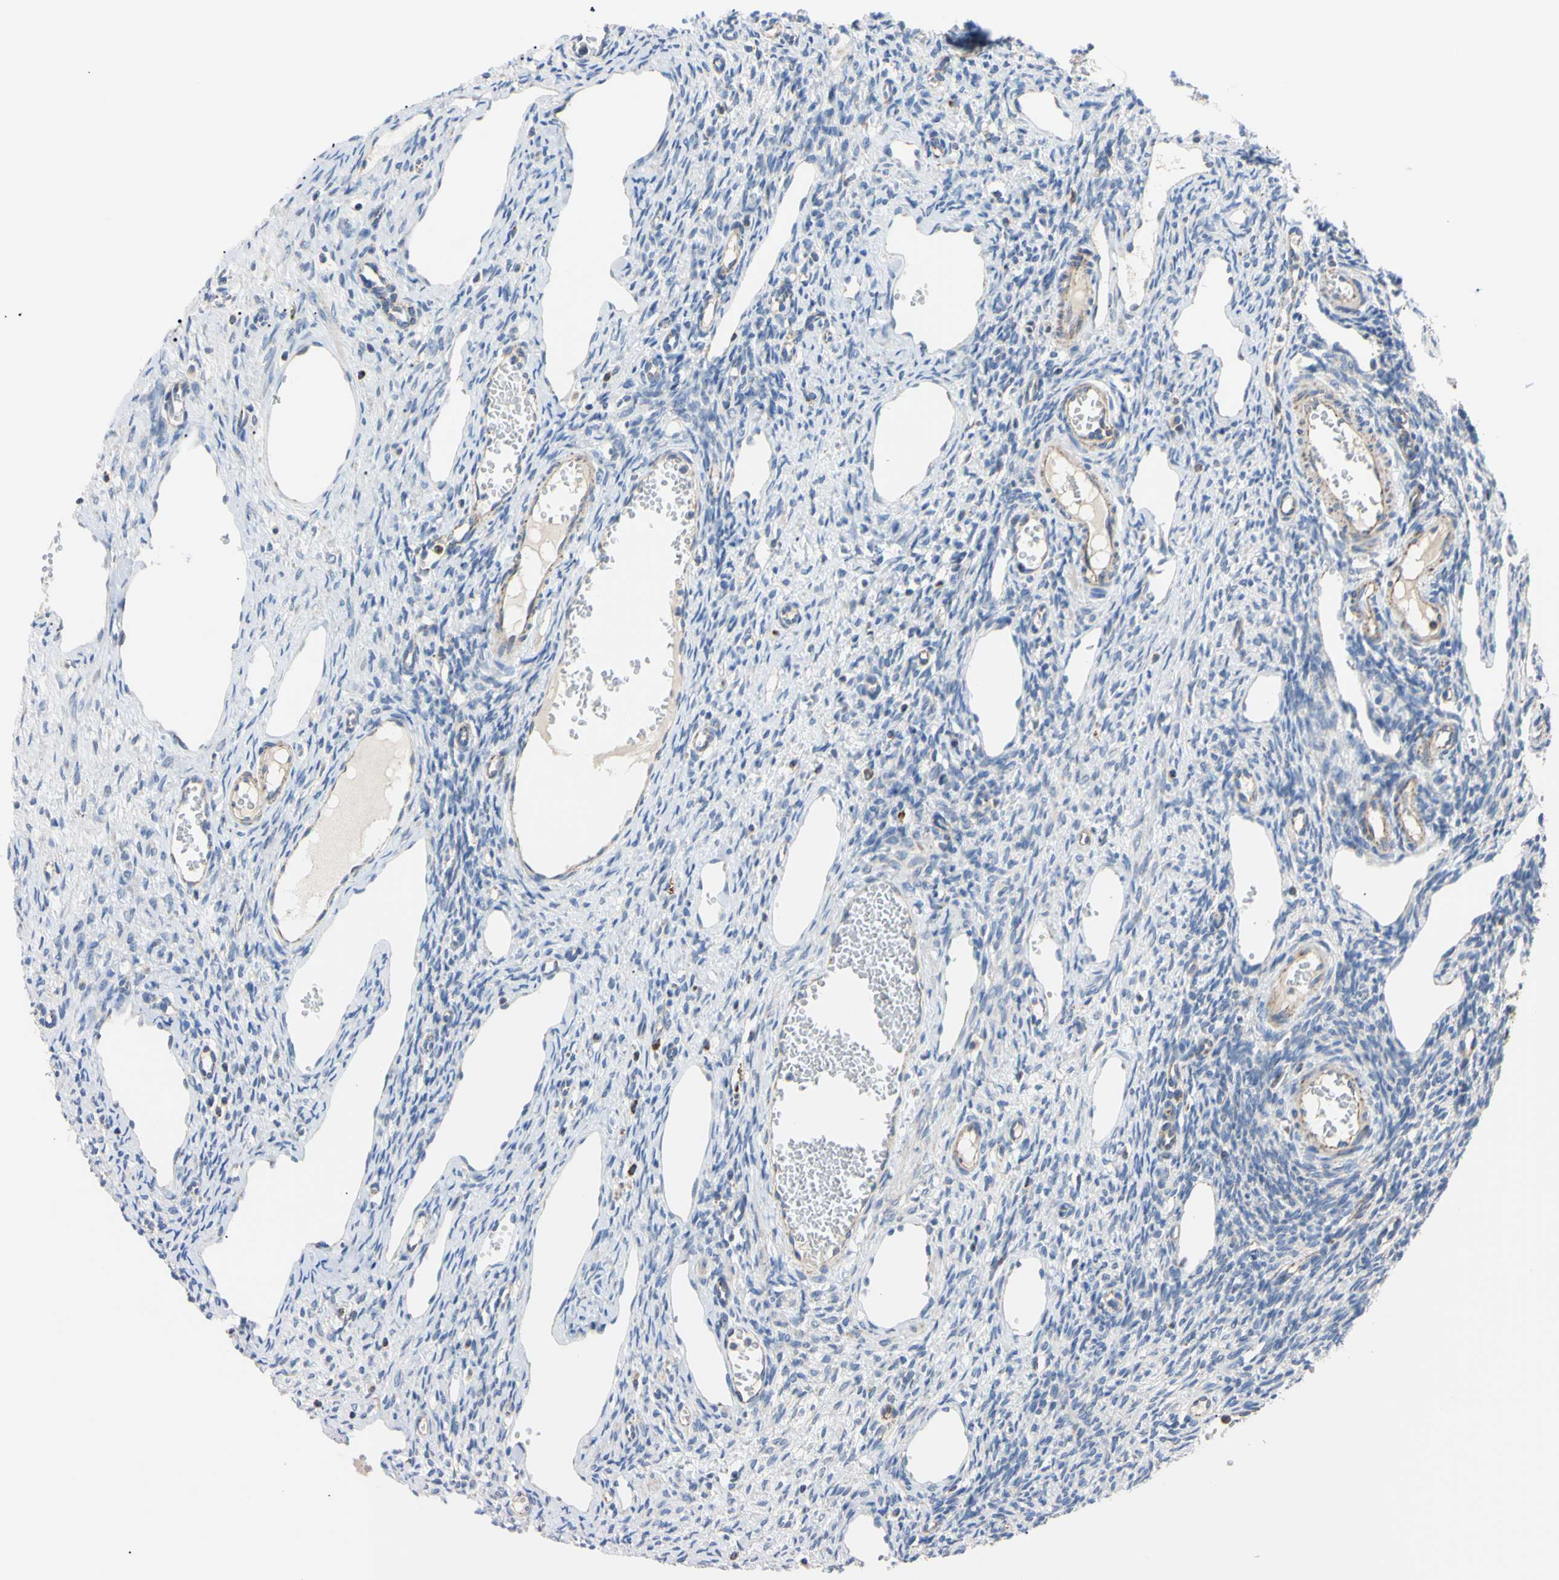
{"staining": {"intensity": "negative", "quantity": "none", "location": "none"}, "tissue": "ovary", "cell_type": "Ovarian stroma cells", "image_type": "normal", "snomed": [{"axis": "morphology", "description": "Normal tissue, NOS"}, {"axis": "topography", "description": "Ovary"}], "caption": "Immunohistochemistry histopathology image of normal ovary: ovary stained with DAB reveals no significant protein positivity in ovarian stroma cells. (DAB (3,3'-diaminobenzidine) immunohistochemistry visualized using brightfield microscopy, high magnification).", "gene": "CLPP", "patient": {"sex": "female", "age": 33}}